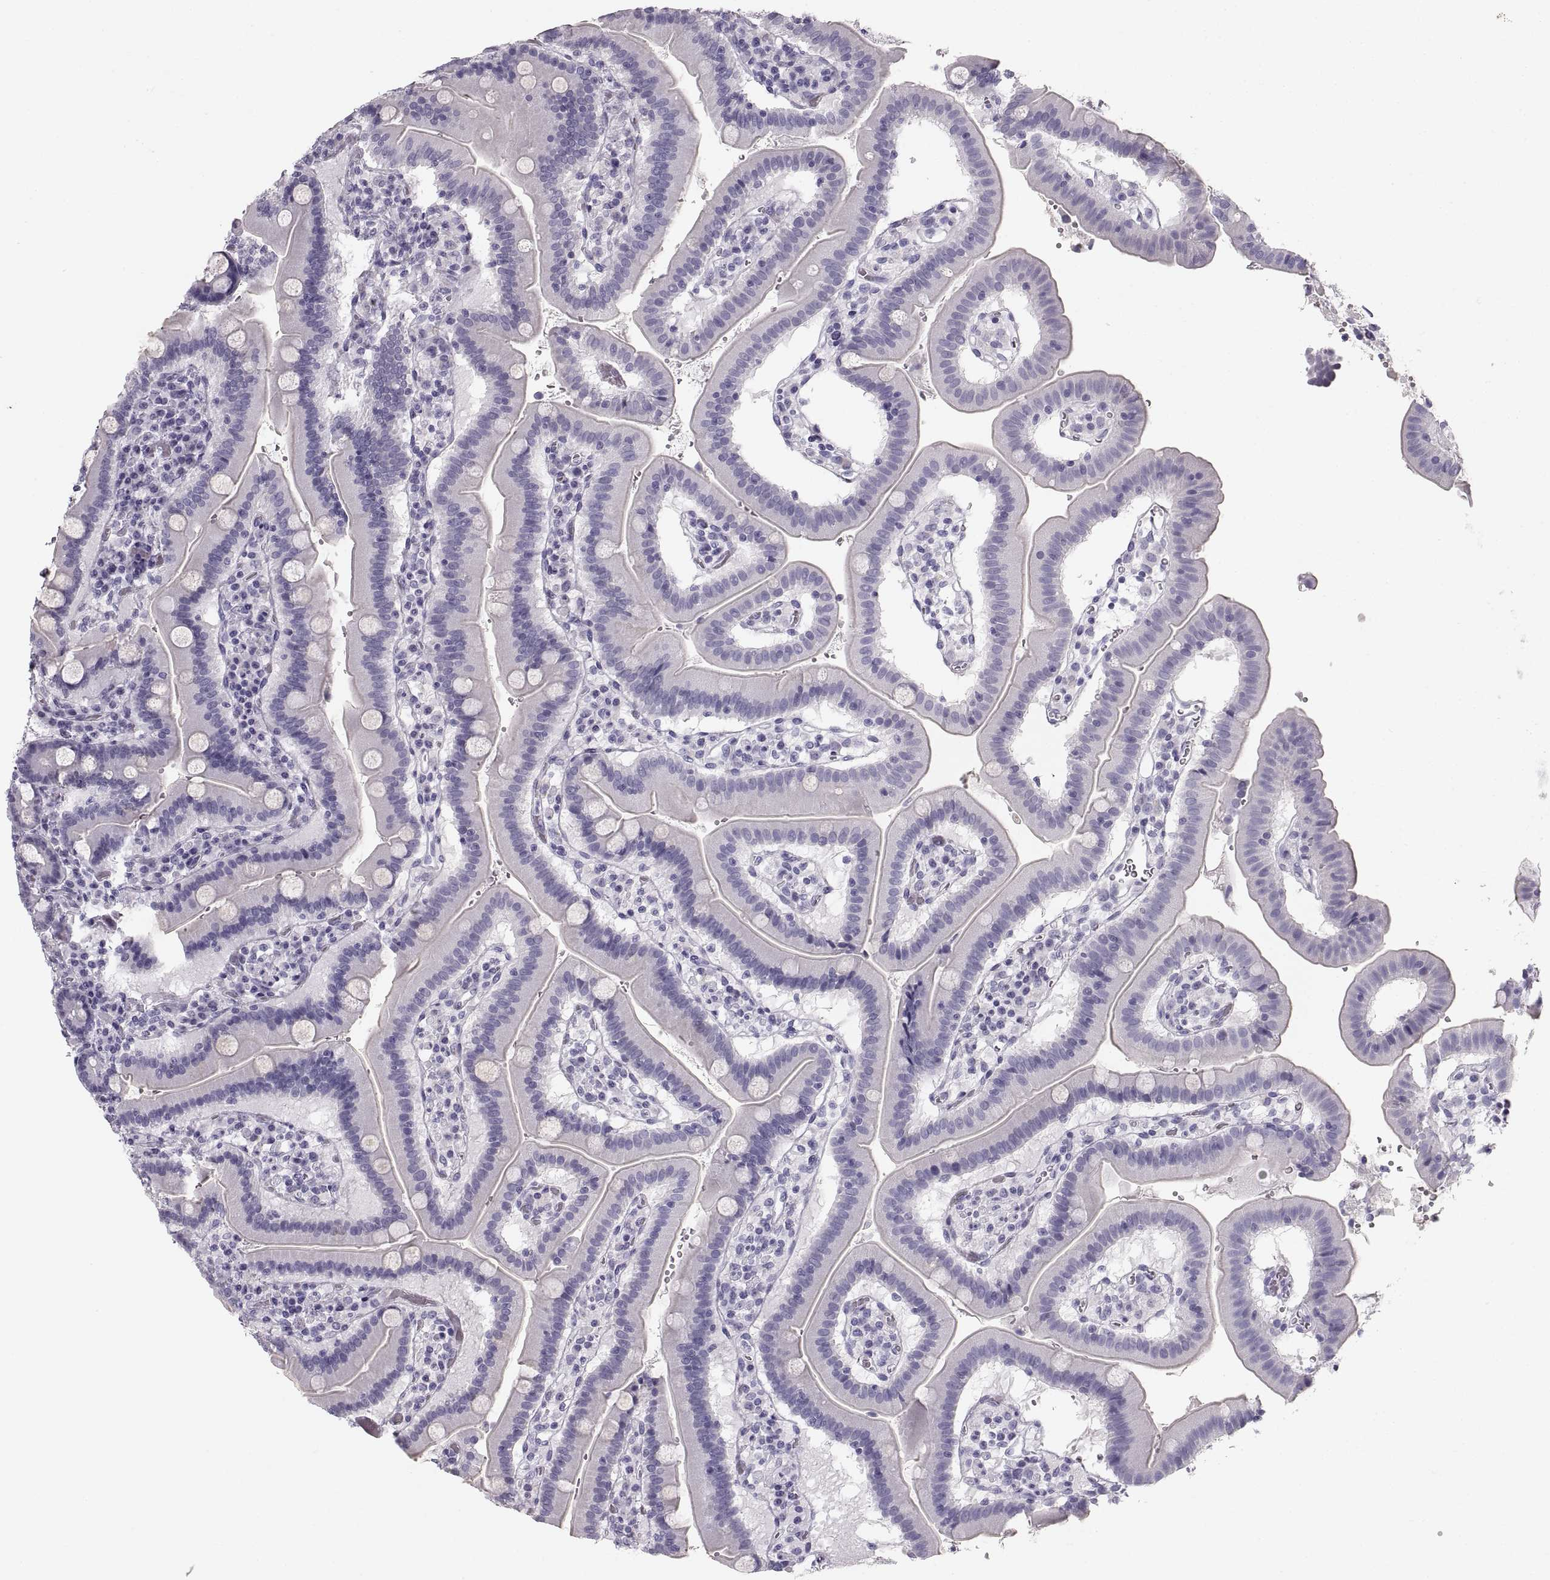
{"staining": {"intensity": "negative", "quantity": "none", "location": "none"}, "tissue": "duodenum", "cell_type": "Glandular cells", "image_type": "normal", "snomed": [{"axis": "morphology", "description": "Normal tissue, NOS"}, {"axis": "topography", "description": "Duodenum"}], "caption": "IHC histopathology image of normal duodenum: duodenum stained with DAB exhibits no significant protein staining in glandular cells. Nuclei are stained in blue.", "gene": "CRYAA", "patient": {"sex": "female", "age": 62}}